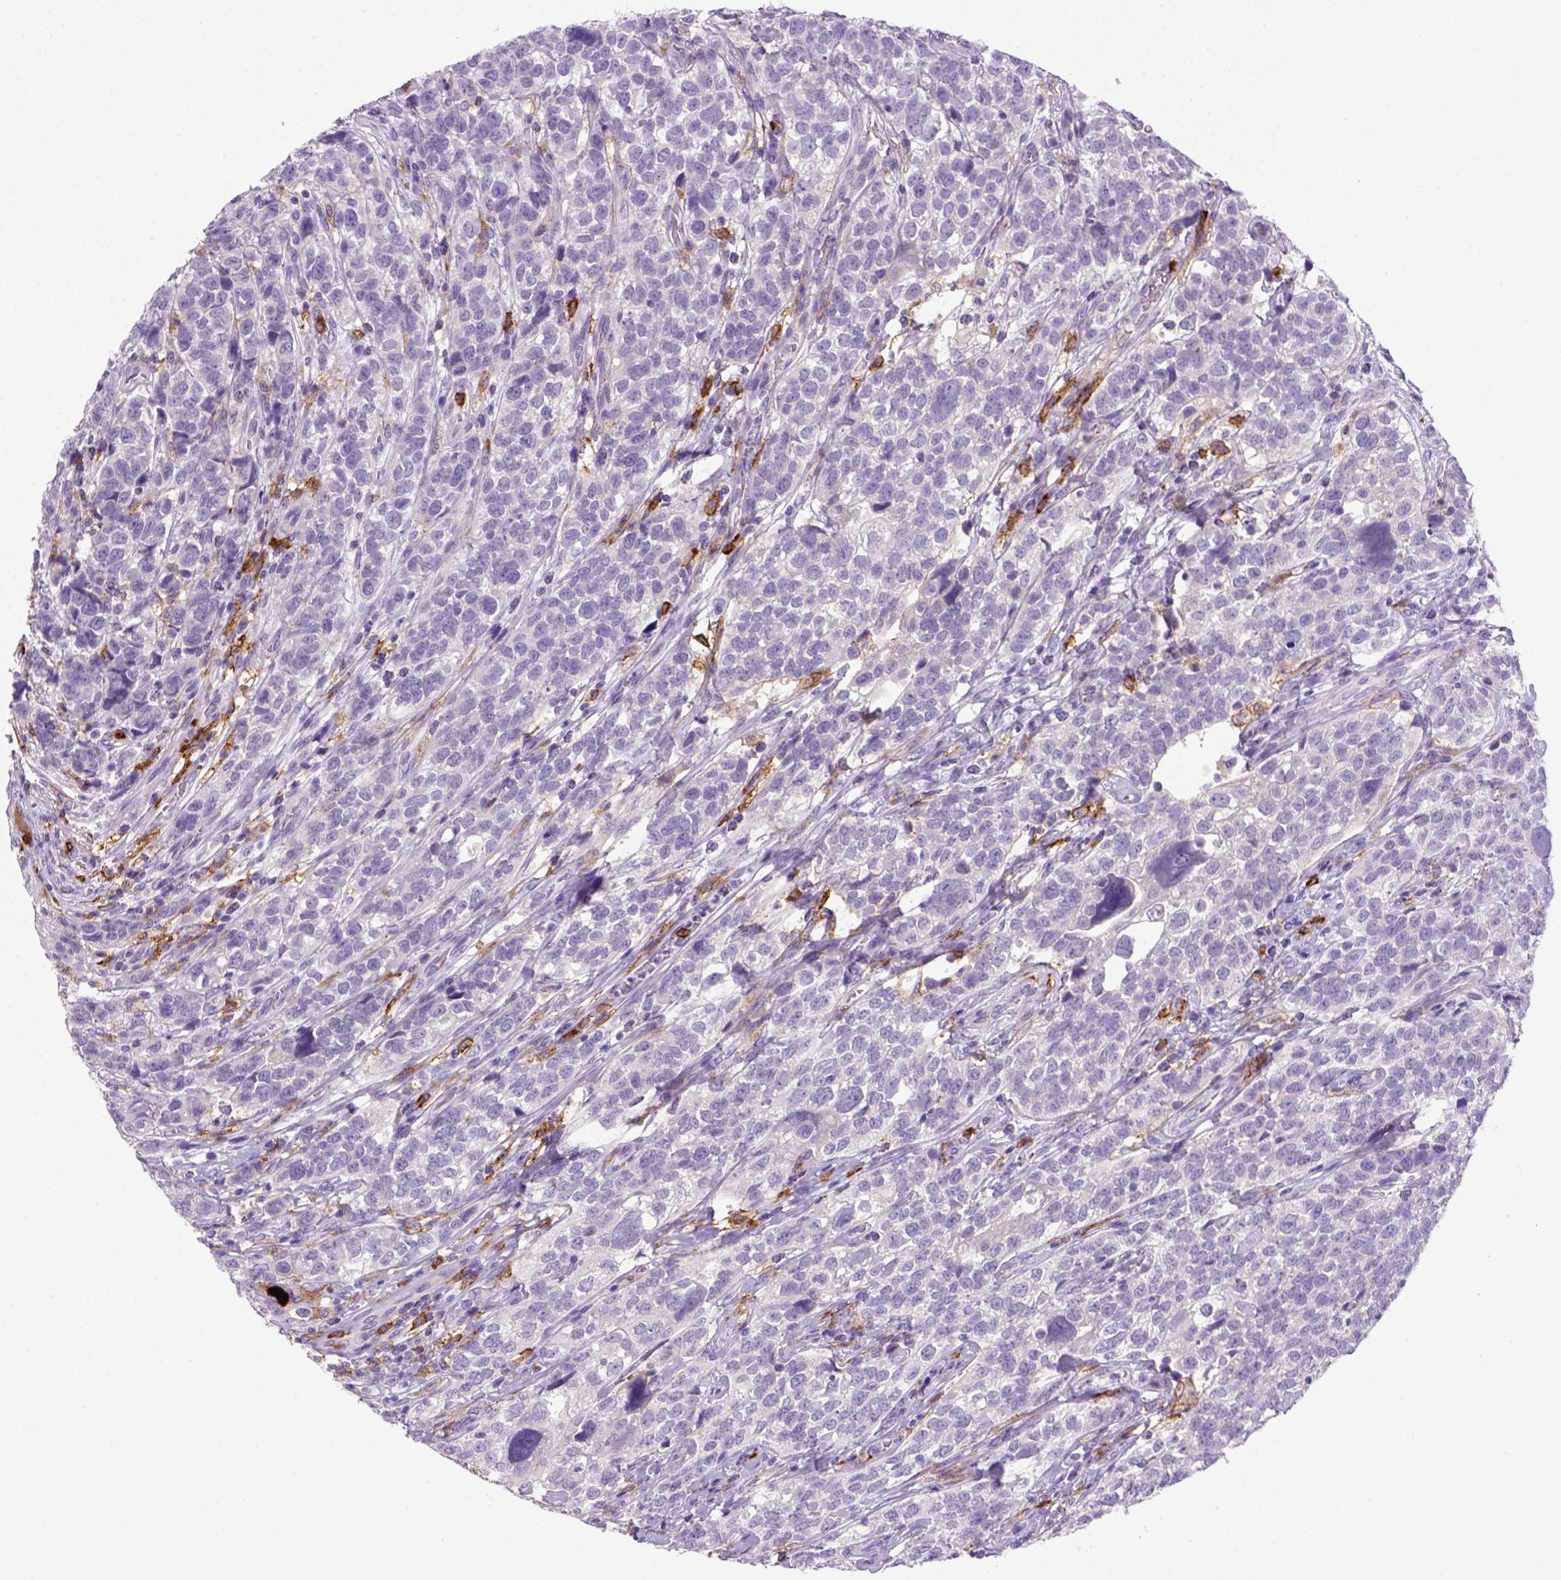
{"staining": {"intensity": "negative", "quantity": "none", "location": "none"}, "tissue": "urothelial cancer", "cell_type": "Tumor cells", "image_type": "cancer", "snomed": [{"axis": "morphology", "description": "Urothelial carcinoma, High grade"}, {"axis": "topography", "description": "Urinary bladder"}], "caption": "This is an immunohistochemistry image of urothelial cancer. There is no staining in tumor cells.", "gene": "CD14", "patient": {"sex": "female", "age": 58}}